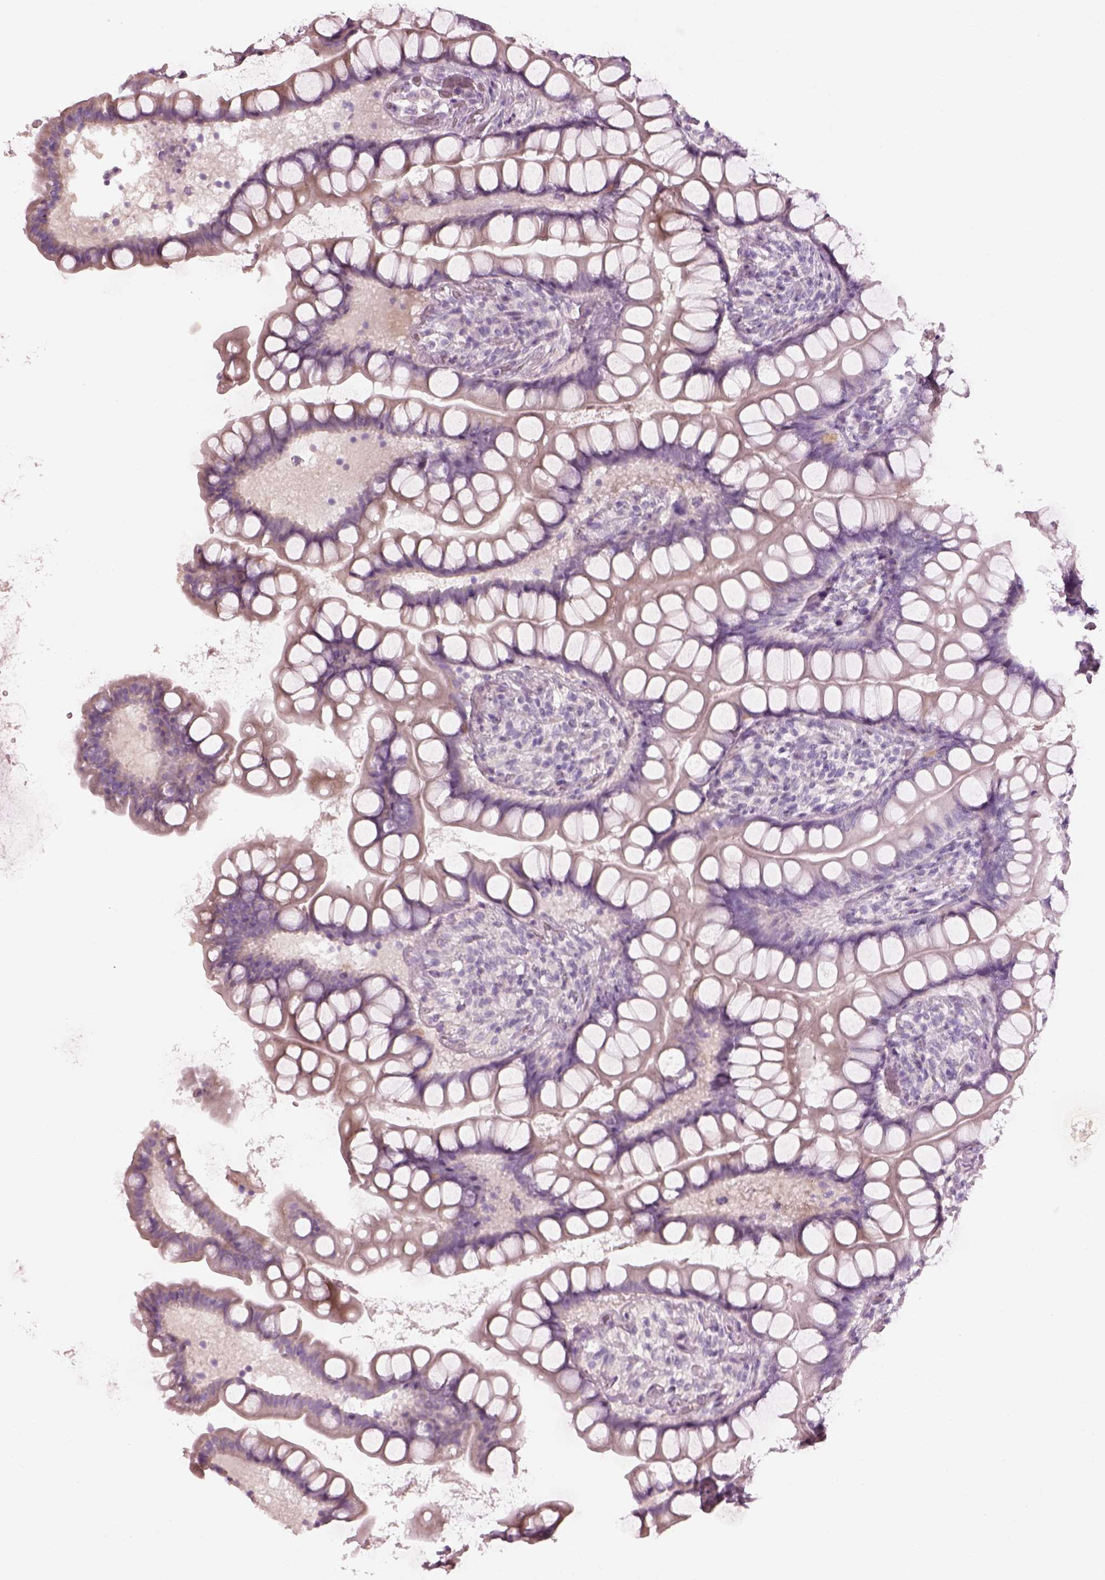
{"staining": {"intensity": "weak", "quantity": "<25%", "location": "cytoplasmic/membranous"}, "tissue": "small intestine", "cell_type": "Glandular cells", "image_type": "normal", "snomed": [{"axis": "morphology", "description": "Normal tissue, NOS"}, {"axis": "topography", "description": "Small intestine"}], "caption": "DAB (3,3'-diaminobenzidine) immunohistochemical staining of benign small intestine reveals no significant staining in glandular cells. (DAB immunohistochemistry (IHC) with hematoxylin counter stain).", "gene": "CACNG4", "patient": {"sex": "male", "age": 70}}